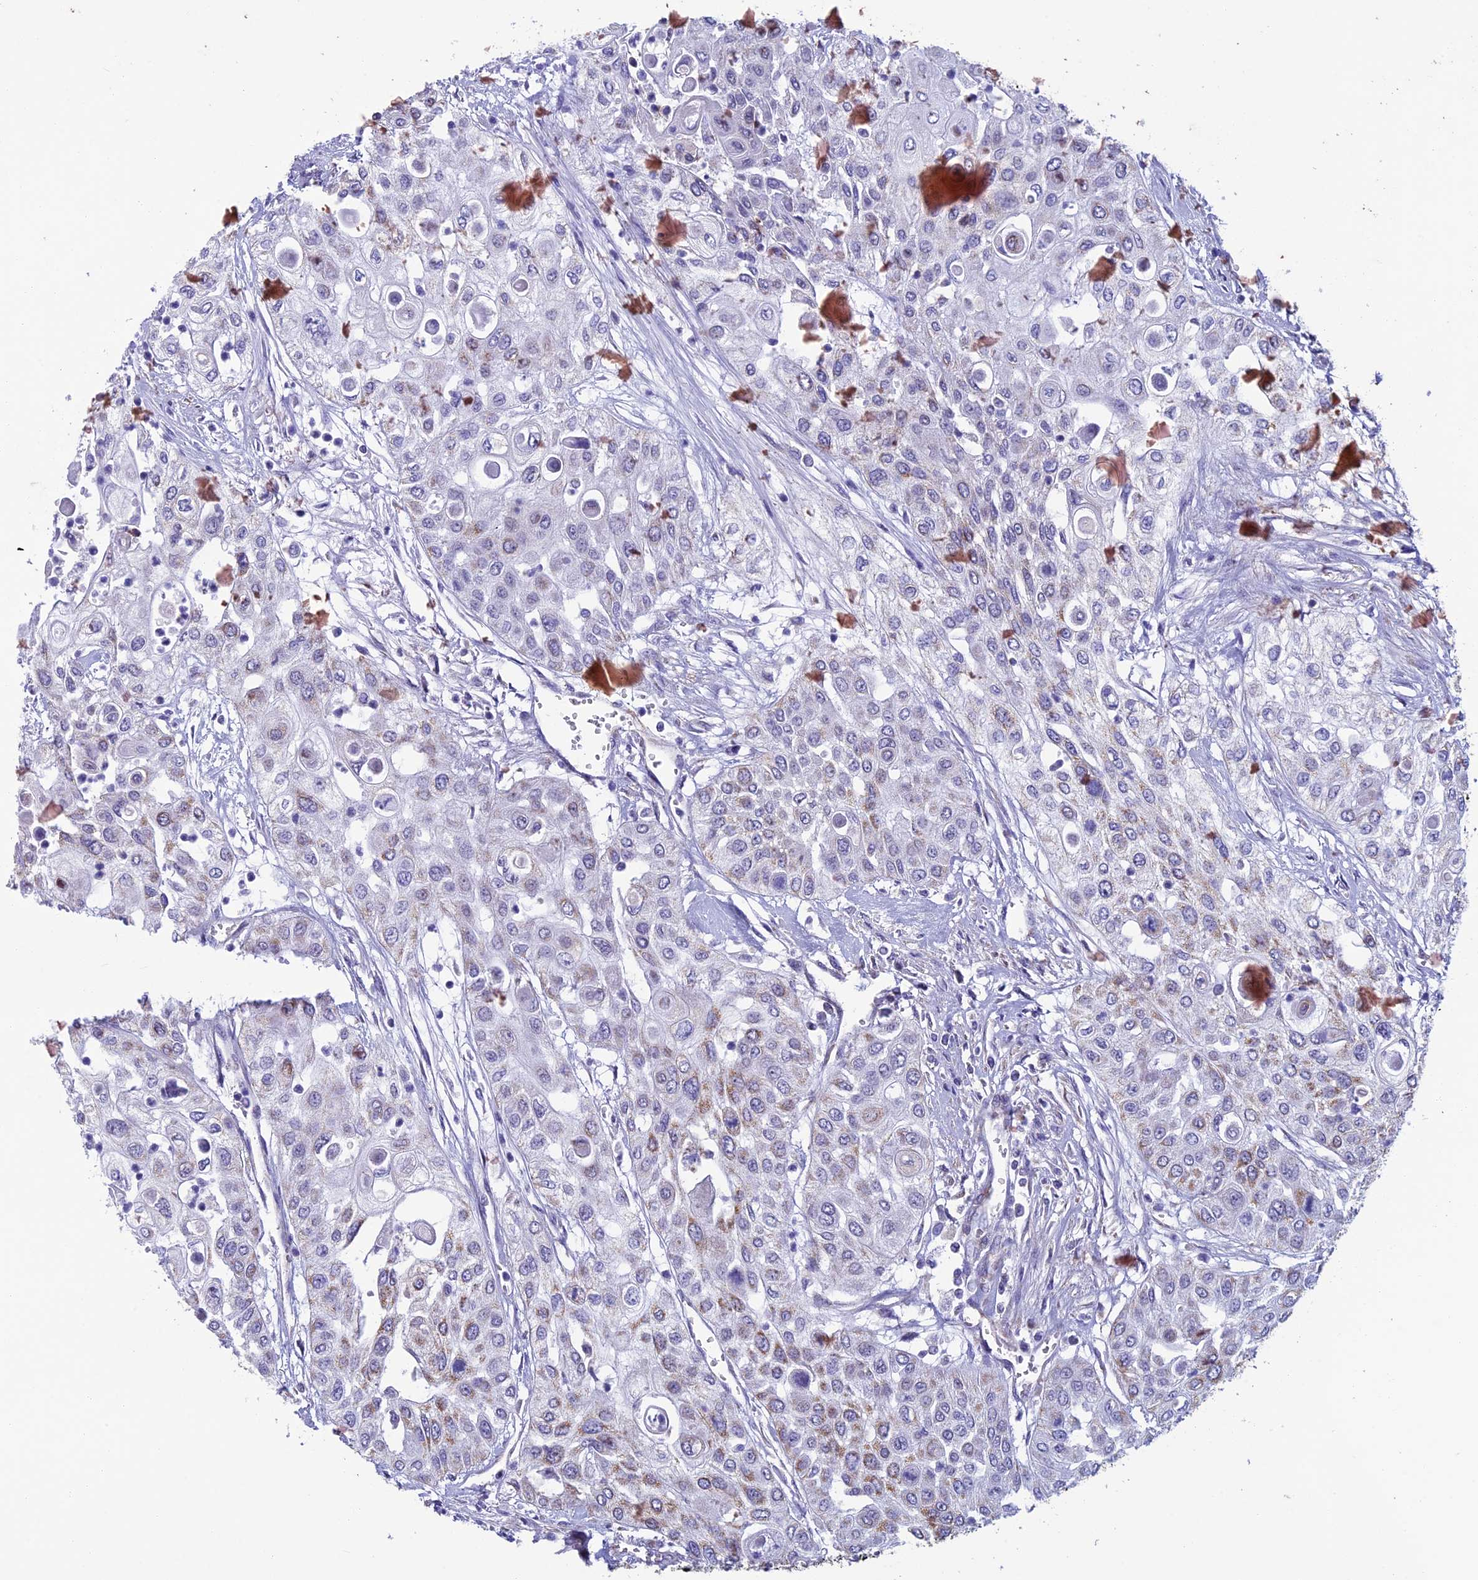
{"staining": {"intensity": "negative", "quantity": "none", "location": "none"}, "tissue": "urothelial cancer", "cell_type": "Tumor cells", "image_type": "cancer", "snomed": [{"axis": "morphology", "description": "Urothelial carcinoma, High grade"}, {"axis": "topography", "description": "Urinary bladder"}], "caption": "Immunohistochemistry of human urothelial cancer demonstrates no expression in tumor cells. (DAB (3,3'-diaminobenzidine) immunohistochemistry, high magnification).", "gene": "MFSD12", "patient": {"sex": "female", "age": 79}}